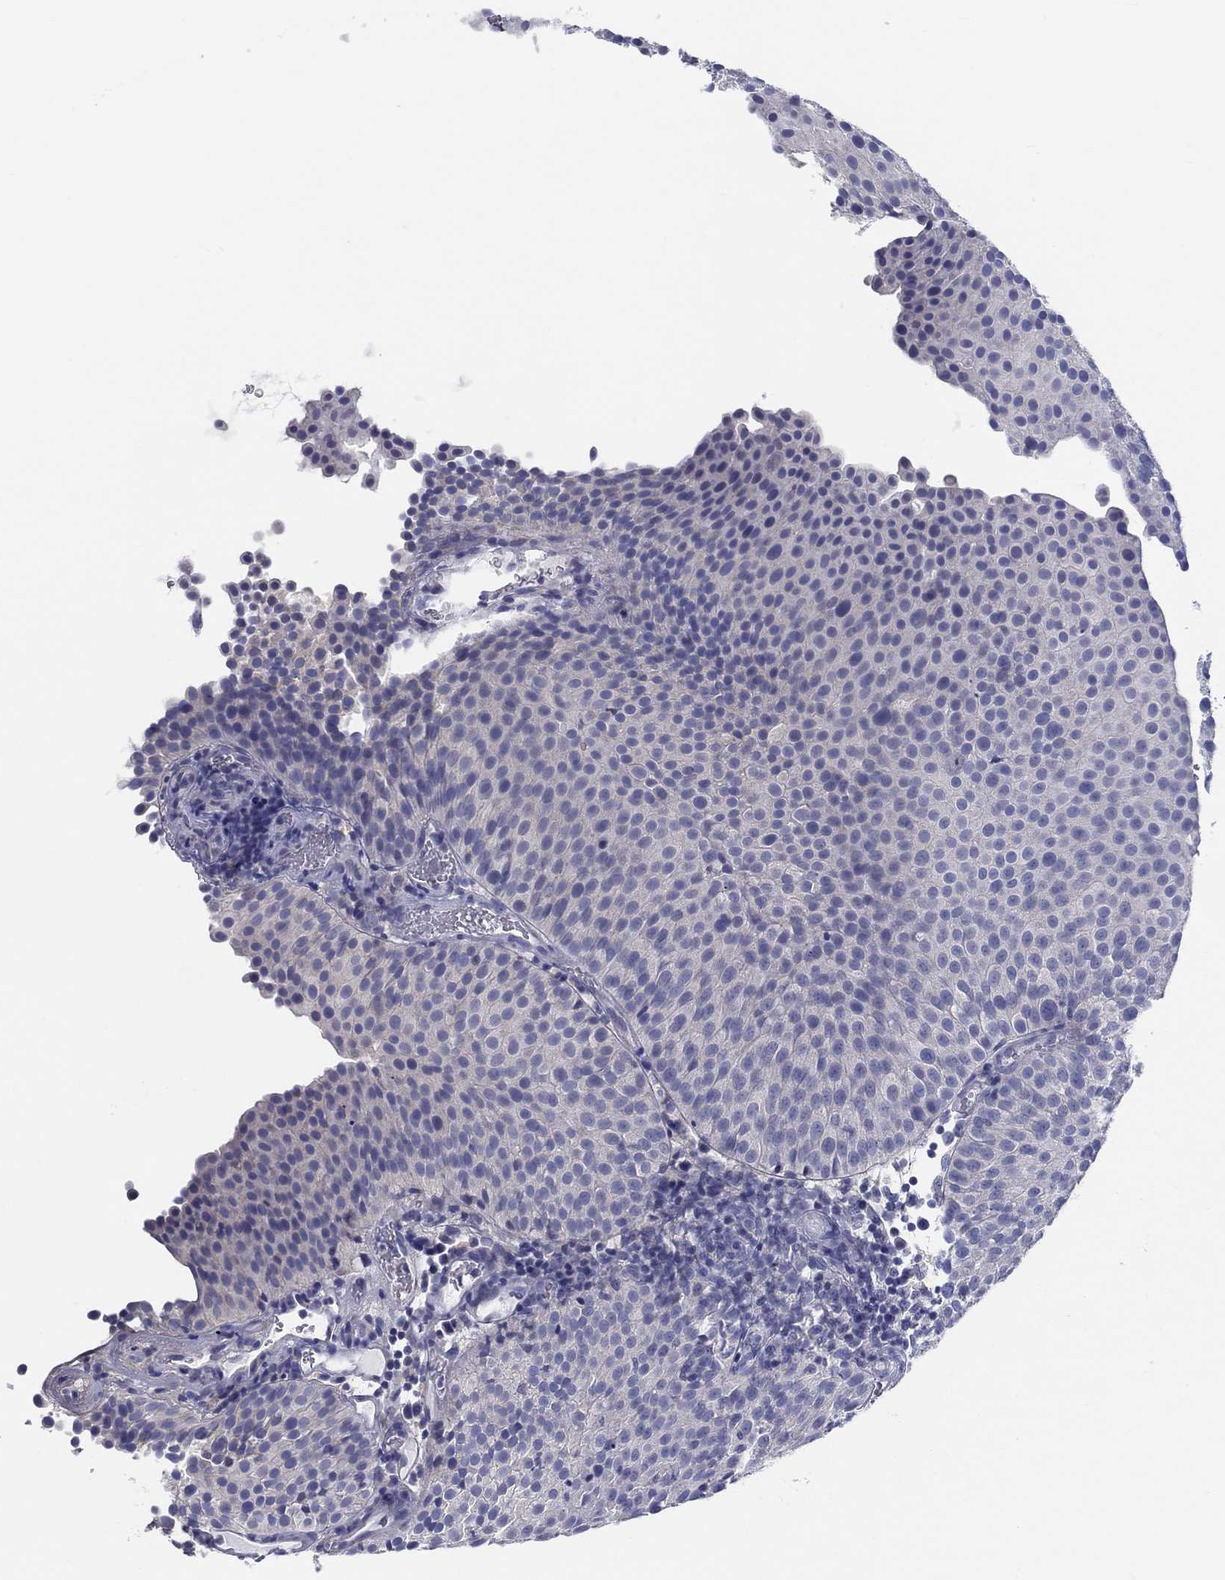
{"staining": {"intensity": "negative", "quantity": "none", "location": "none"}, "tissue": "urothelial cancer", "cell_type": "Tumor cells", "image_type": "cancer", "snomed": [{"axis": "morphology", "description": "Urothelial carcinoma, Low grade"}, {"axis": "topography", "description": "Urinary bladder"}], "caption": "The photomicrograph exhibits no staining of tumor cells in urothelial cancer.", "gene": "HAPLN4", "patient": {"sex": "female", "age": 87}}